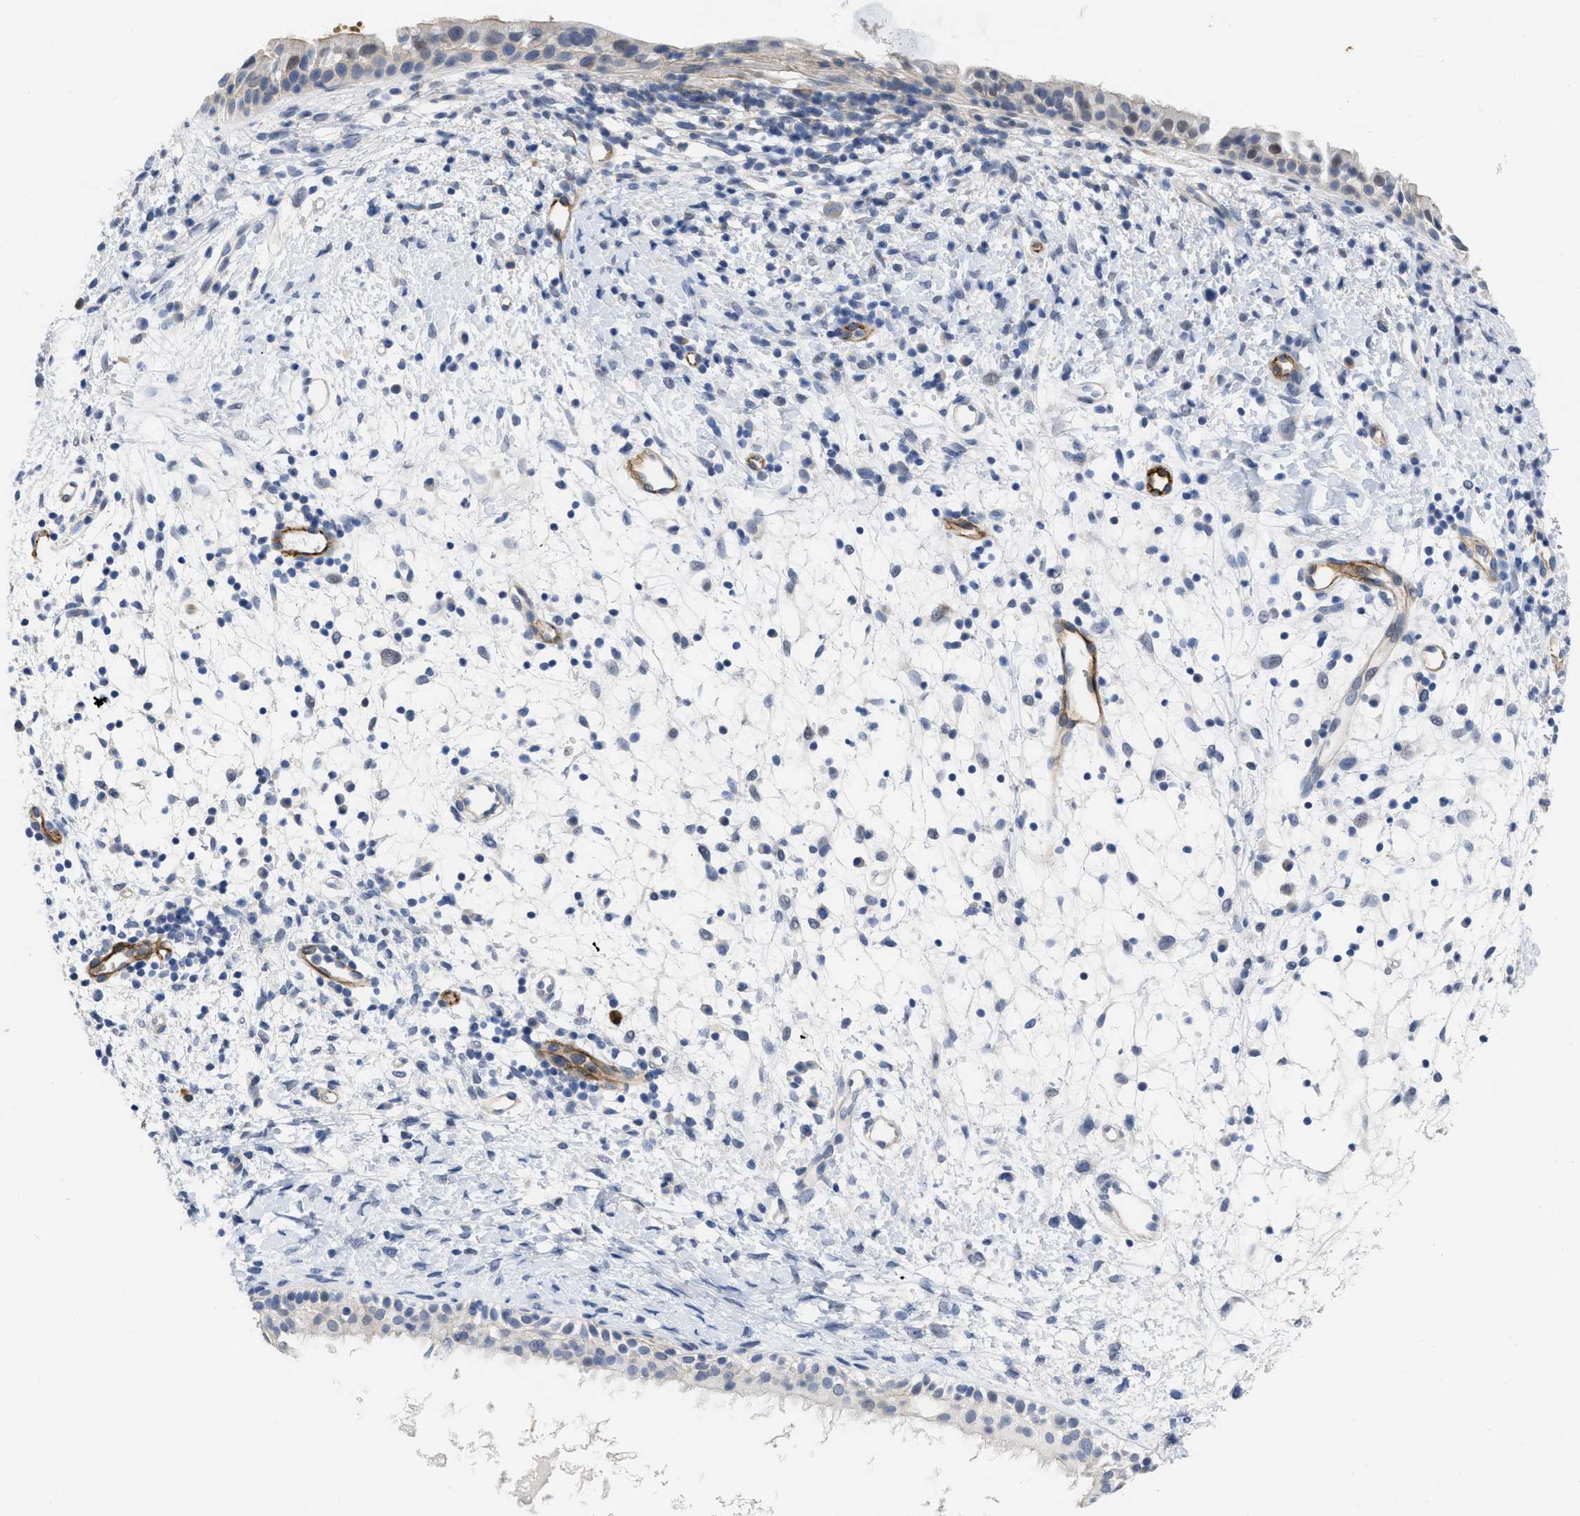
{"staining": {"intensity": "moderate", "quantity": "25%-75%", "location": "cytoplasmic/membranous,nuclear"}, "tissue": "nasopharynx", "cell_type": "Respiratory epithelial cells", "image_type": "normal", "snomed": [{"axis": "morphology", "description": "Normal tissue, NOS"}, {"axis": "topography", "description": "Nasopharynx"}], "caption": "An image of nasopharynx stained for a protein reveals moderate cytoplasmic/membranous,nuclear brown staining in respiratory epithelial cells.", "gene": "ACKR1", "patient": {"sex": "male", "age": 22}}